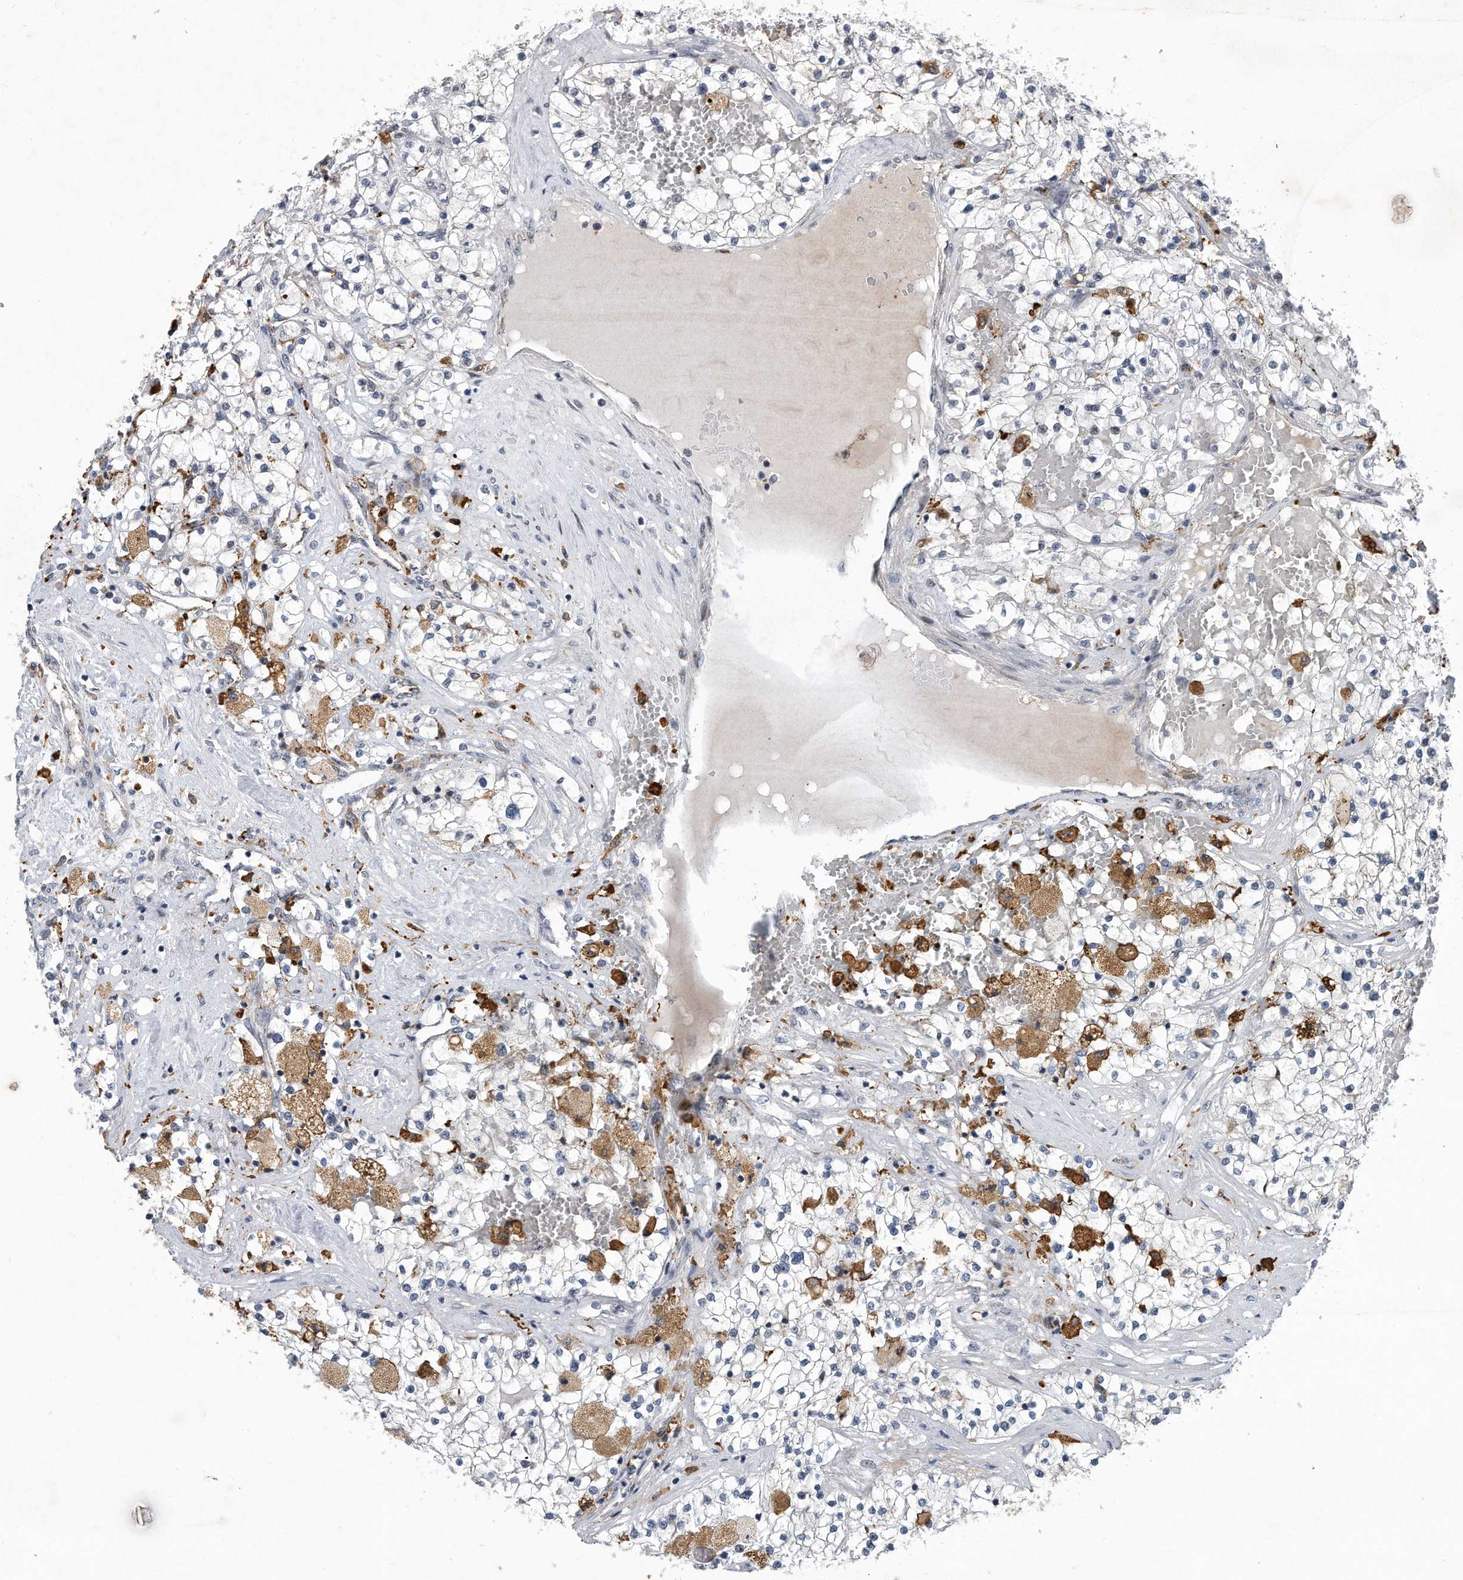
{"staining": {"intensity": "negative", "quantity": "none", "location": "none"}, "tissue": "renal cancer", "cell_type": "Tumor cells", "image_type": "cancer", "snomed": [{"axis": "morphology", "description": "Normal tissue, NOS"}, {"axis": "morphology", "description": "Adenocarcinoma, NOS"}, {"axis": "topography", "description": "Kidney"}], "caption": "Immunohistochemistry (IHC) histopathology image of neoplastic tissue: adenocarcinoma (renal) stained with DAB (3,3'-diaminobenzidine) displays no significant protein positivity in tumor cells.", "gene": "PGBD2", "patient": {"sex": "male", "age": 68}}